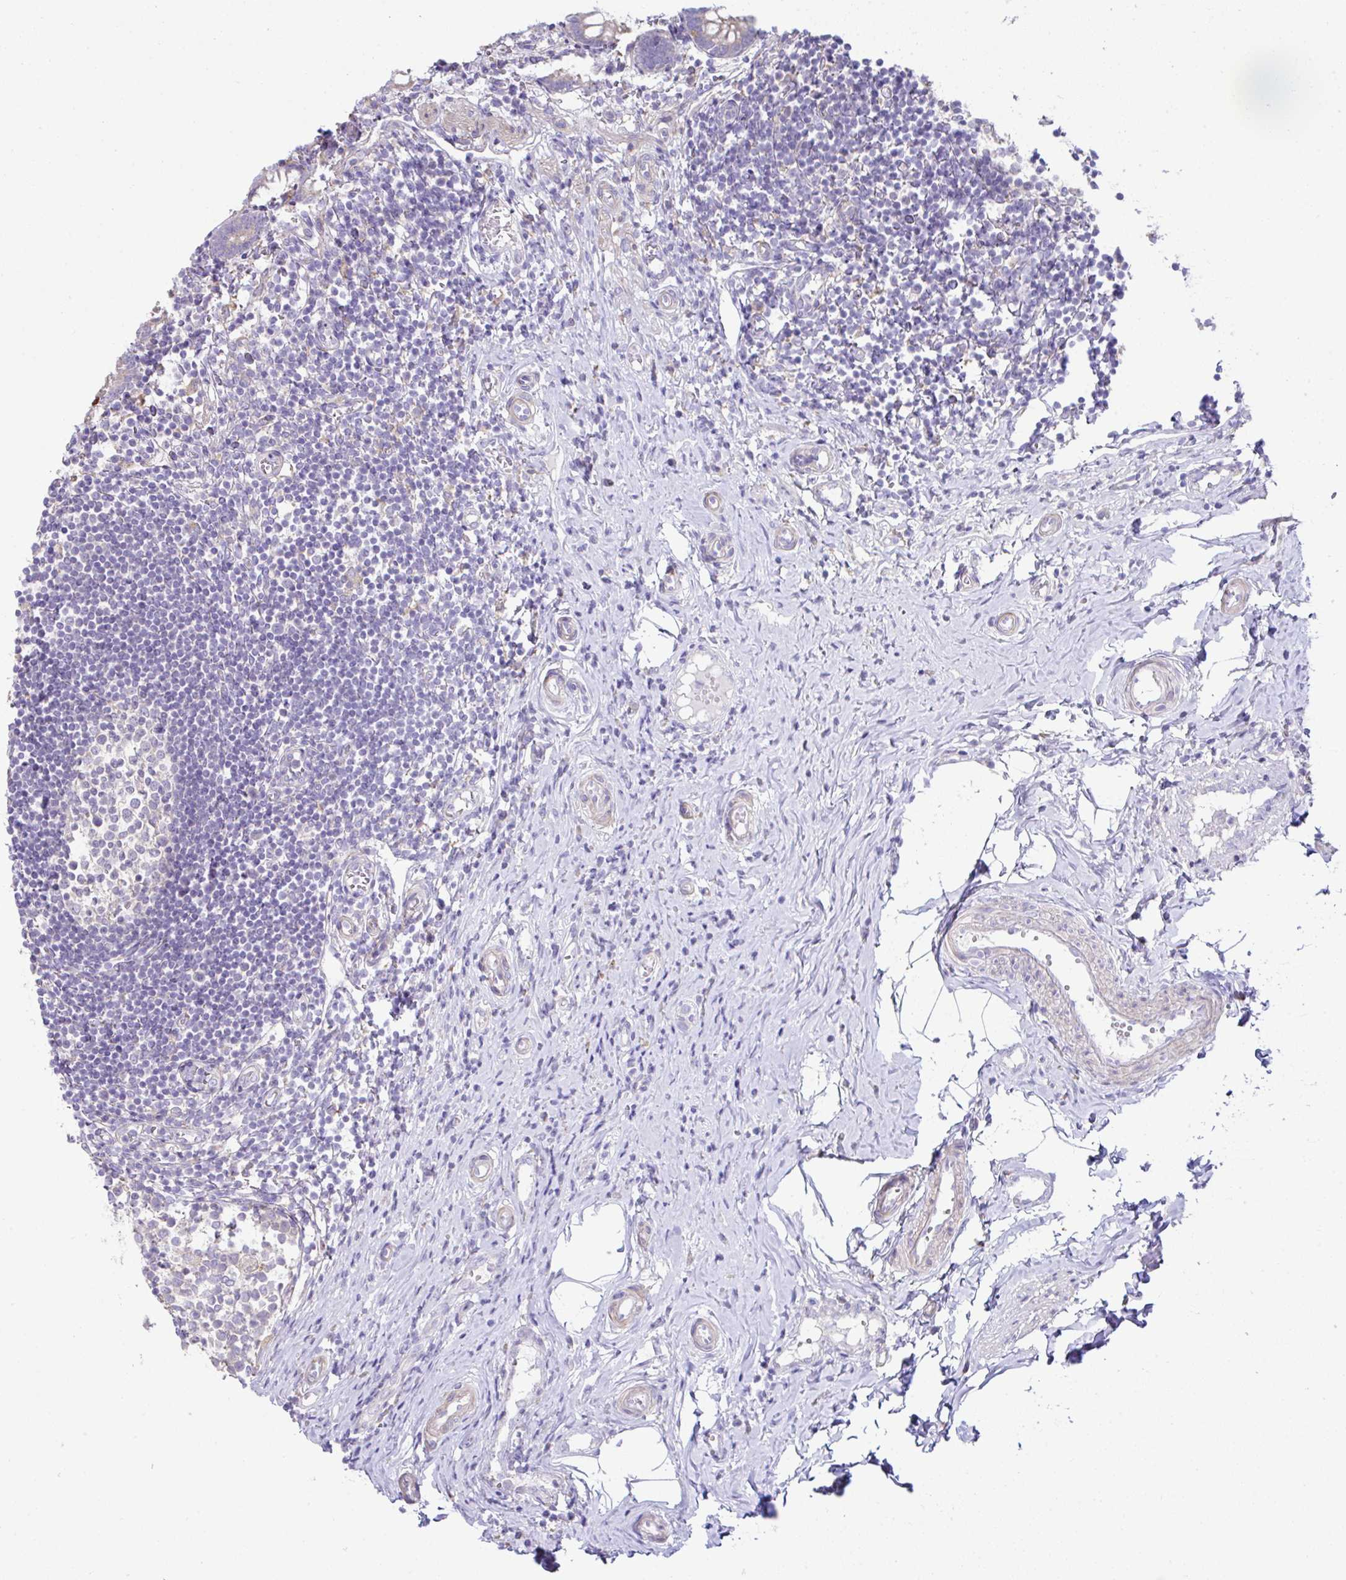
{"staining": {"intensity": "strong", "quantity": "<25%", "location": "cytoplasmic/membranous"}, "tissue": "appendix", "cell_type": "Glandular cells", "image_type": "normal", "snomed": [{"axis": "morphology", "description": "Normal tissue, NOS"}, {"axis": "topography", "description": "Appendix"}], "caption": "This is a micrograph of IHC staining of unremarkable appendix, which shows strong staining in the cytoplasmic/membranous of glandular cells.", "gene": "OR4P4", "patient": {"sex": "female", "age": 17}}